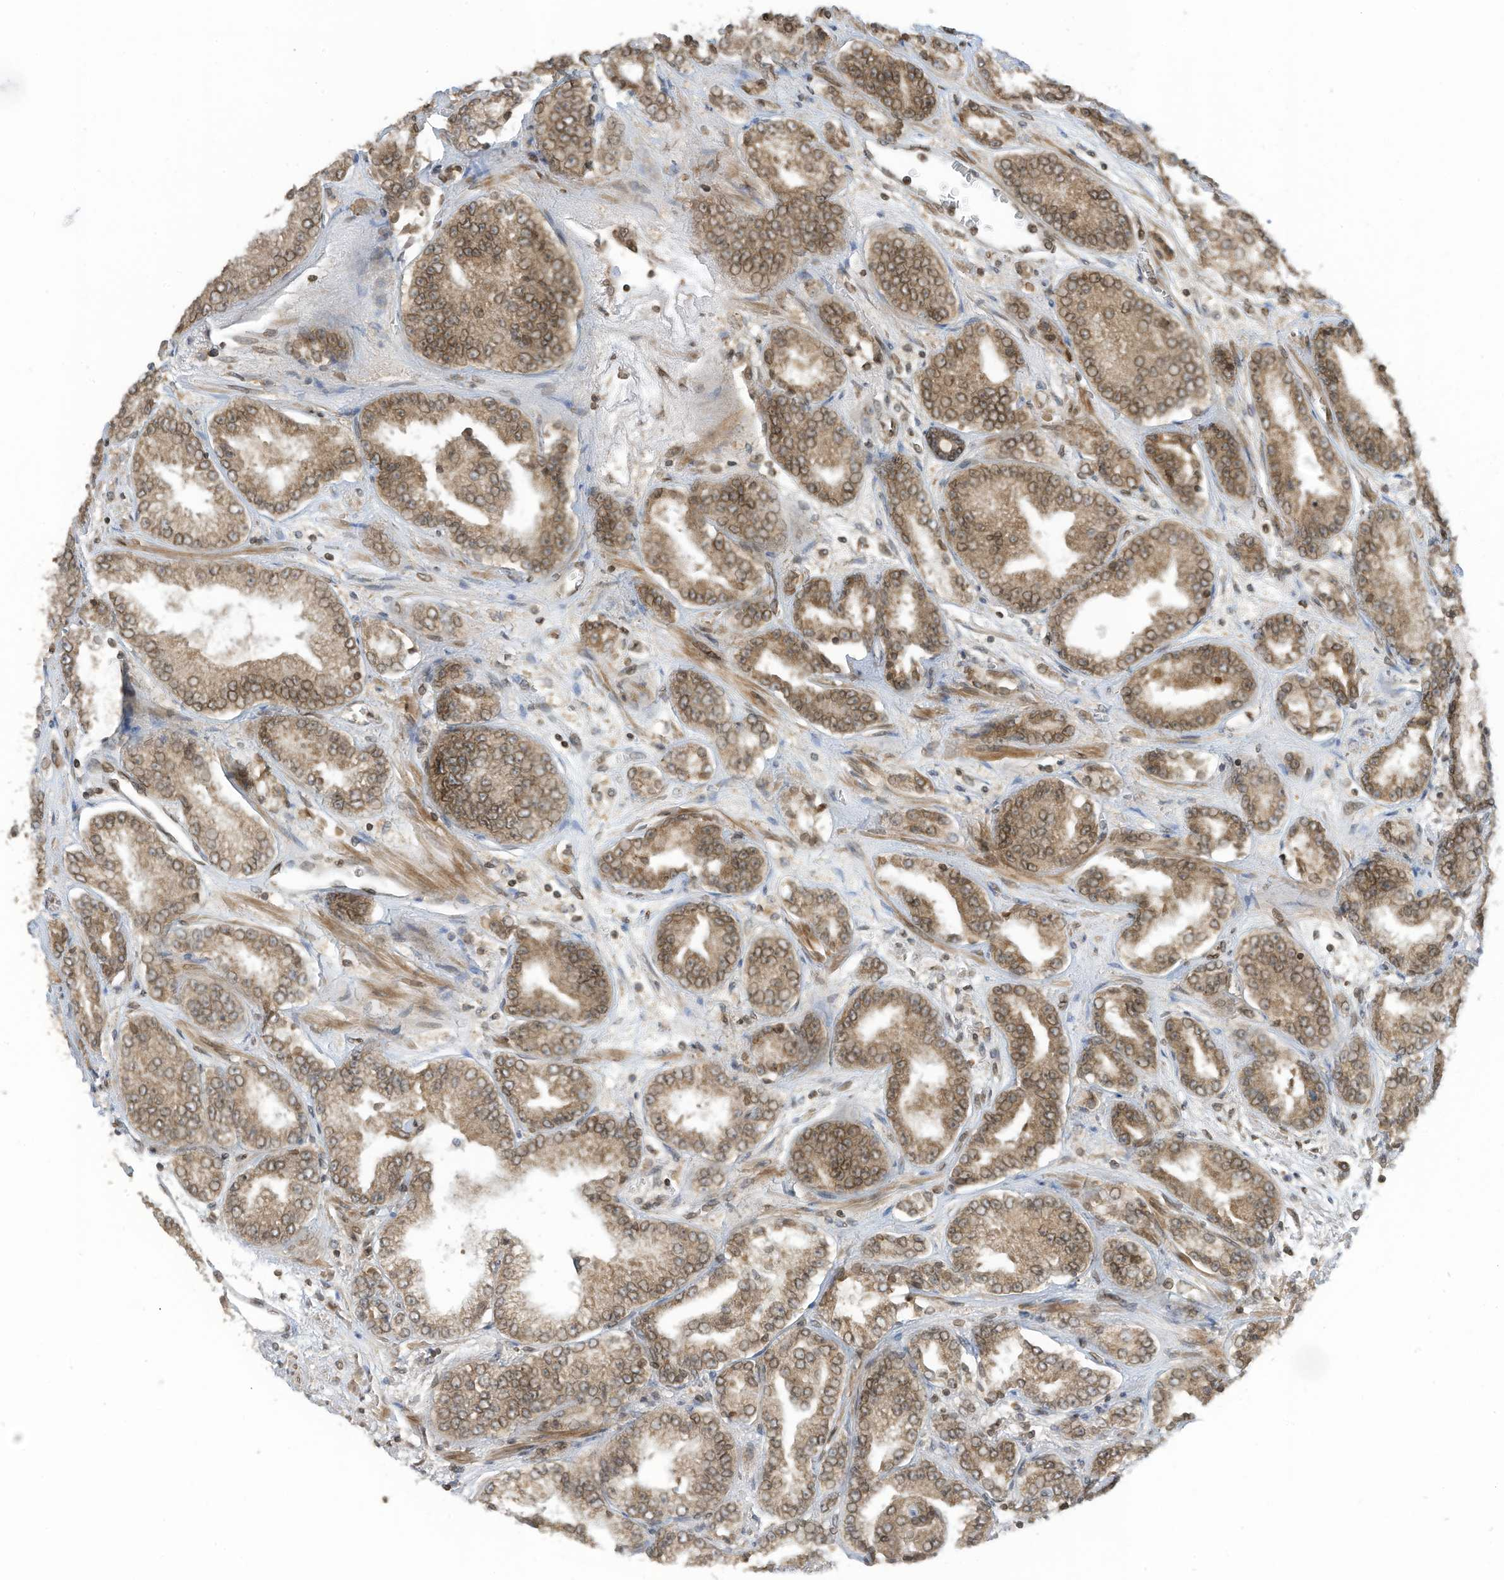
{"staining": {"intensity": "moderate", "quantity": ">75%", "location": "cytoplasmic/membranous,nuclear"}, "tissue": "prostate cancer", "cell_type": "Tumor cells", "image_type": "cancer", "snomed": [{"axis": "morphology", "description": "Adenocarcinoma, High grade"}, {"axis": "topography", "description": "Prostate"}], "caption": "Protein analysis of prostate cancer tissue shows moderate cytoplasmic/membranous and nuclear expression in about >75% of tumor cells.", "gene": "RABL3", "patient": {"sex": "male", "age": 71}}